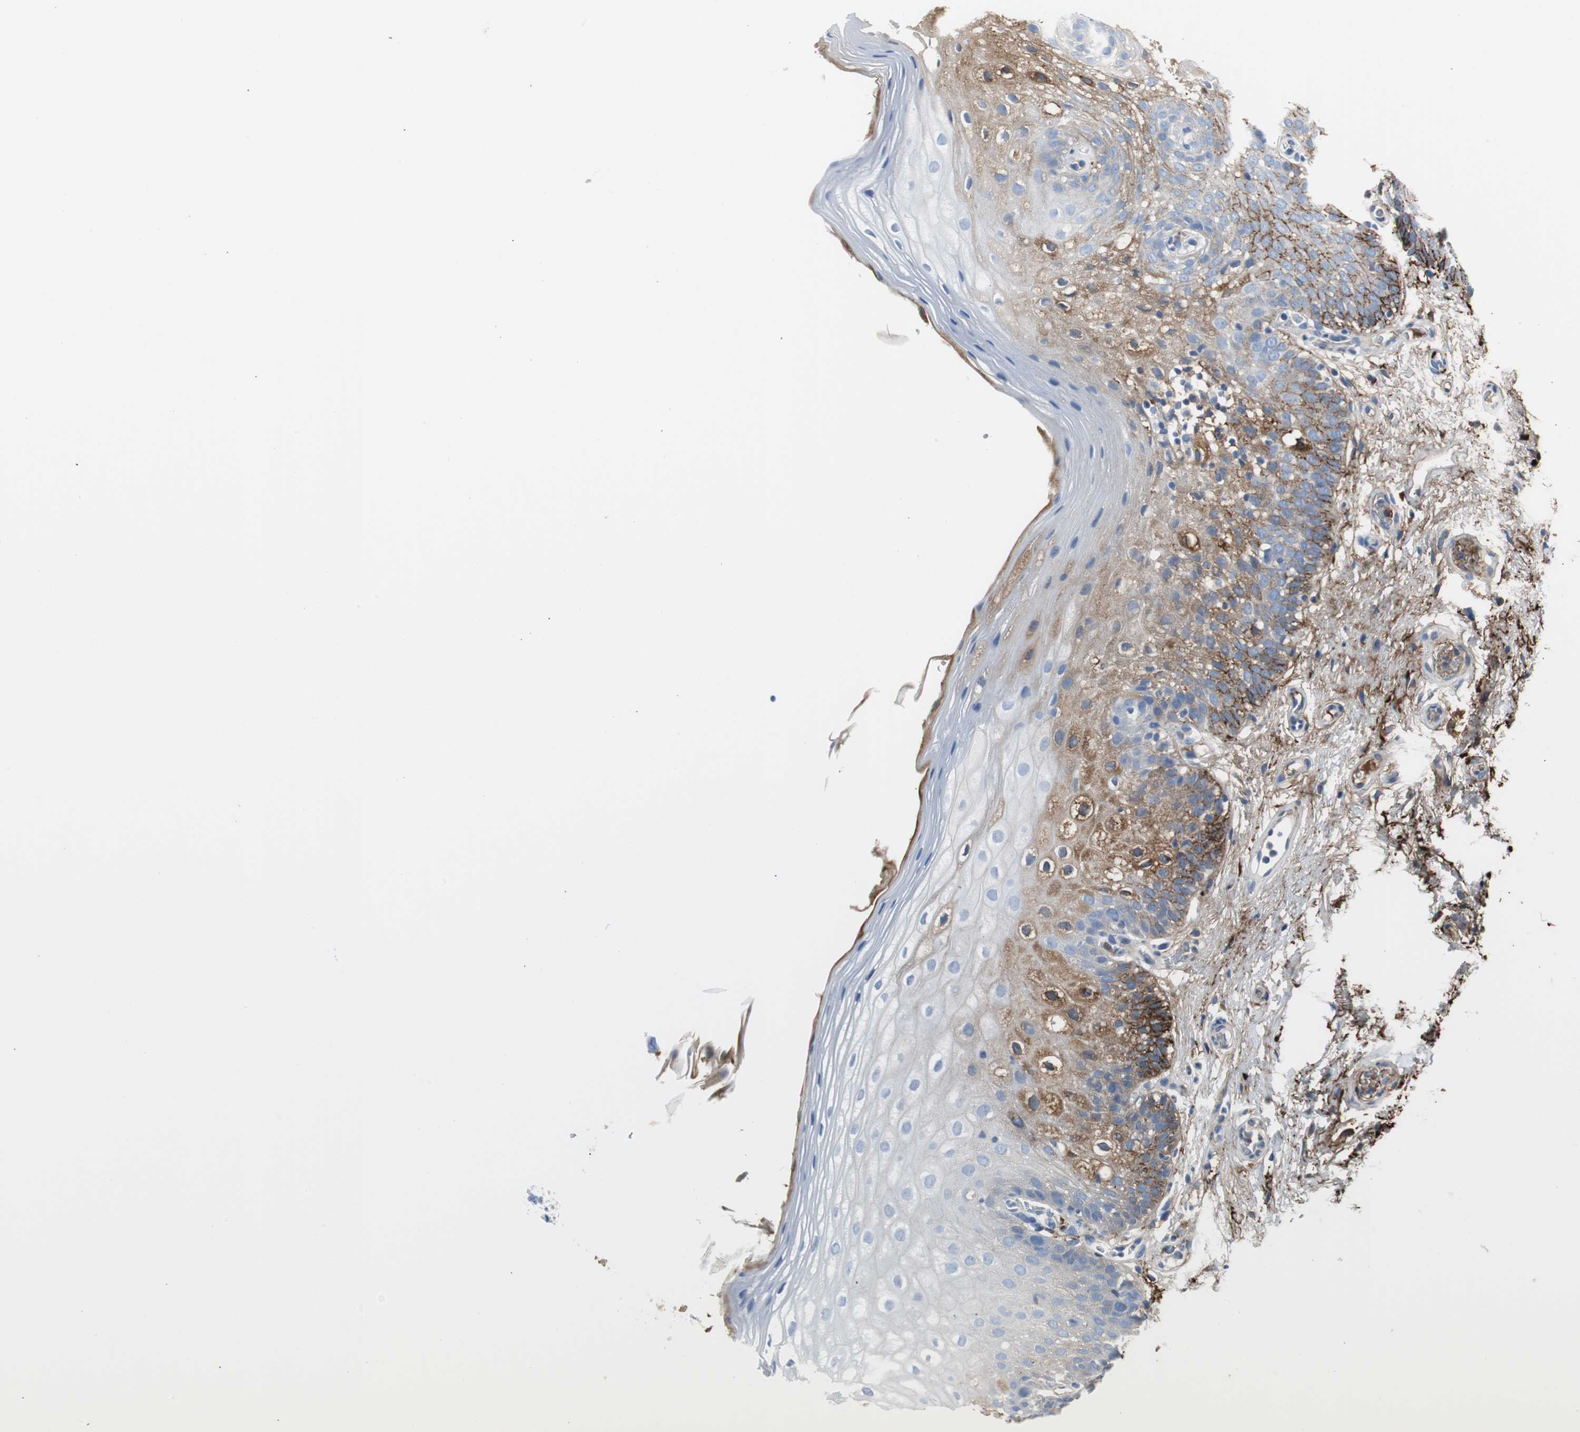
{"staining": {"intensity": "moderate", "quantity": "25%-75%", "location": "cytoplasmic/membranous"}, "tissue": "oral mucosa", "cell_type": "Squamous epithelial cells", "image_type": "normal", "snomed": [{"axis": "morphology", "description": "Normal tissue, NOS"}, {"axis": "morphology", "description": "Squamous cell carcinoma, NOS"}, {"axis": "topography", "description": "Skeletal muscle"}, {"axis": "topography", "description": "Oral tissue"}], "caption": "This photomicrograph exhibits immunohistochemistry staining of unremarkable oral mucosa, with medium moderate cytoplasmic/membranous staining in approximately 25%-75% of squamous epithelial cells.", "gene": "APCS", "patient": {"sex": "male", "age": 71}}